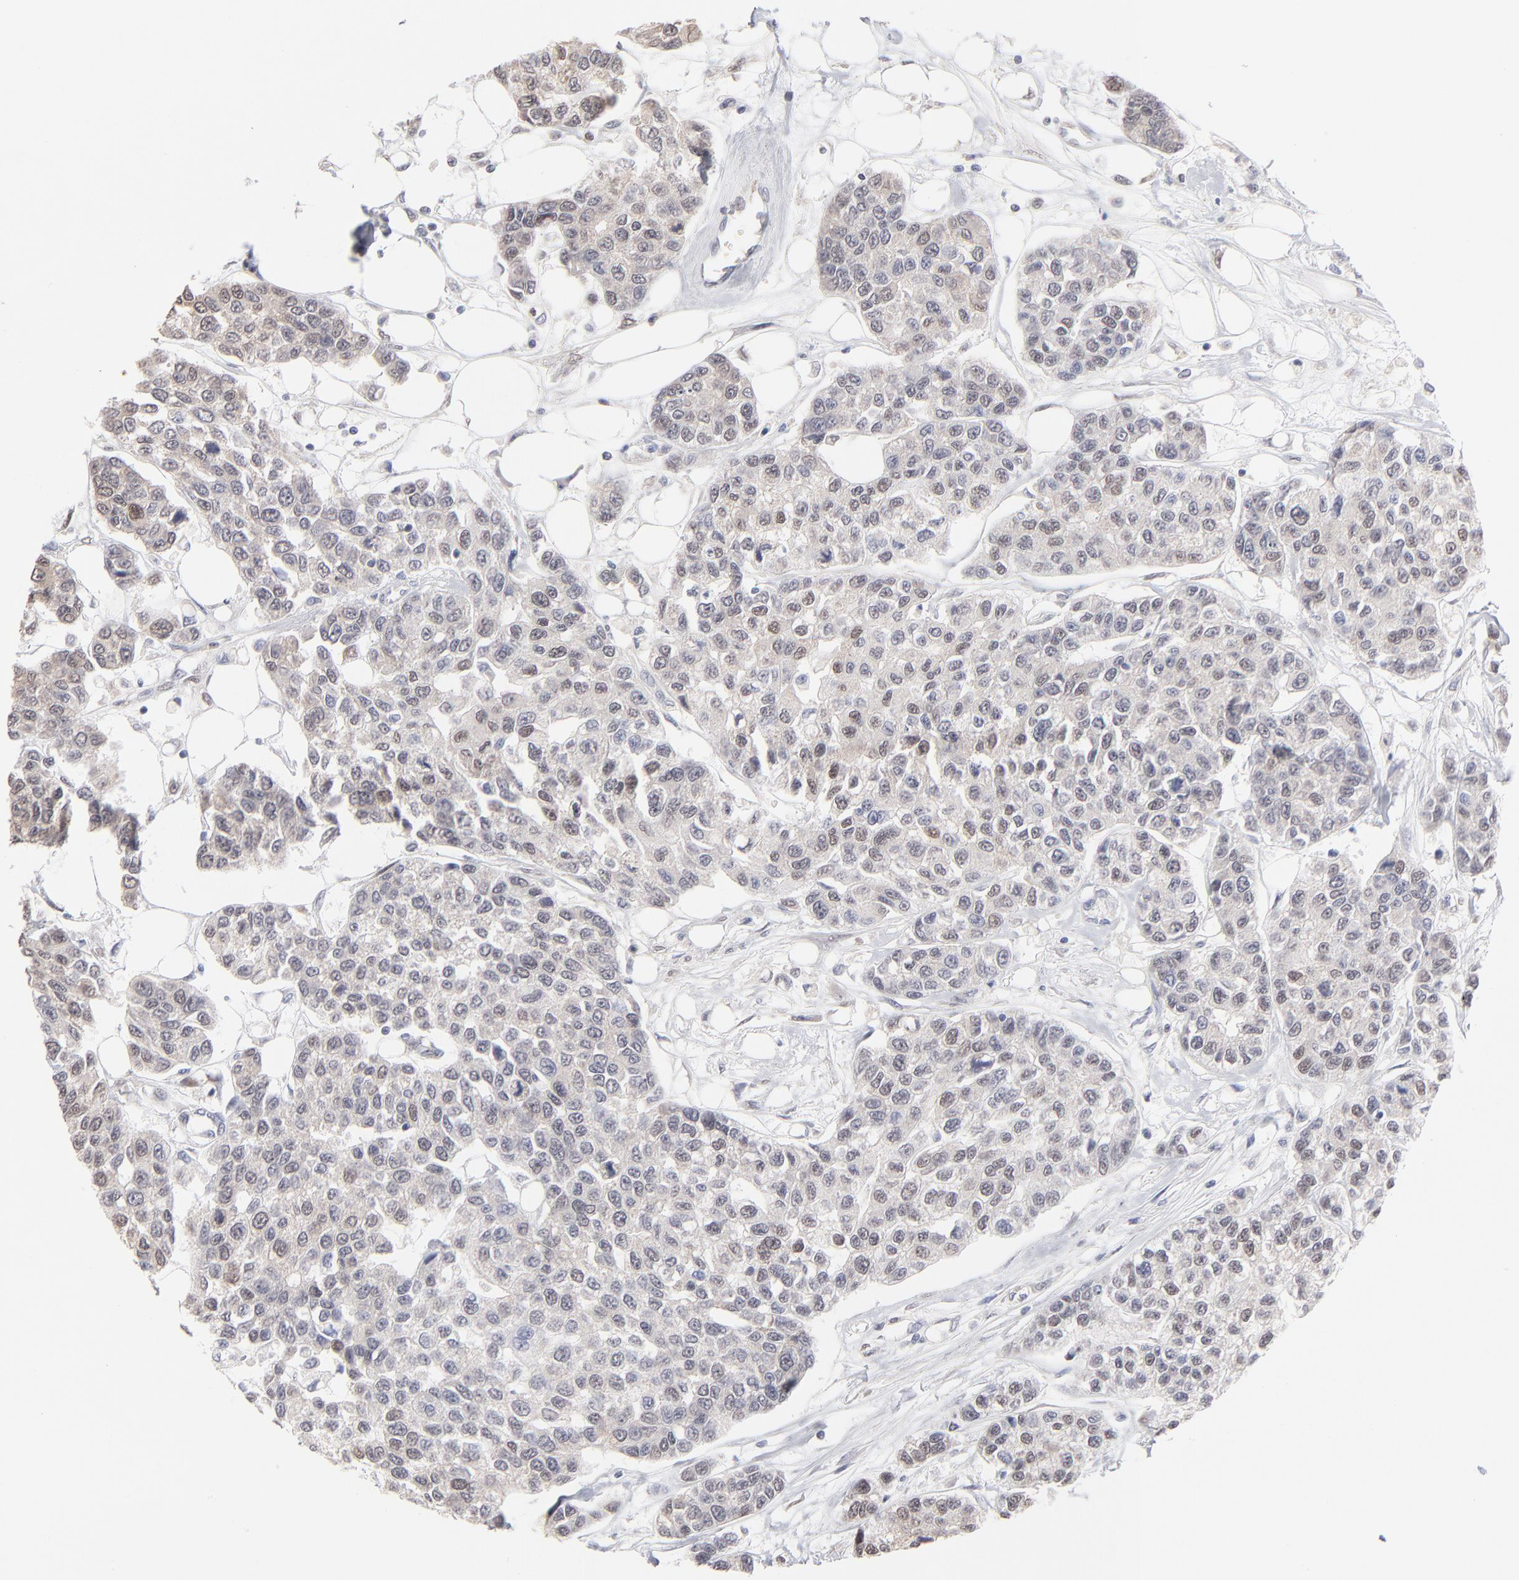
{"staining": {"intensity": "moderate", "quantity": "<25%", "location": "nuclear"}, "tissue": "breast cancer", "cell_type": "Tumor cells", "image_type": "cancer", "snomed": [{"axis": "morphology", "description": "Duct carcinoma"}, {"axis": "topography", "description": "Breast"}], "caption": "IHC micrograph of neoplastic tissue: invasive ductal carcinoma (breast) stained using IHC exhibits low levels of moderate protein expression localized specifically in the nuclear of tumor cells, appearing as a nuclear brown color.", "gene": "RBM3", "patient": {"sex": "female", "age": 51}}